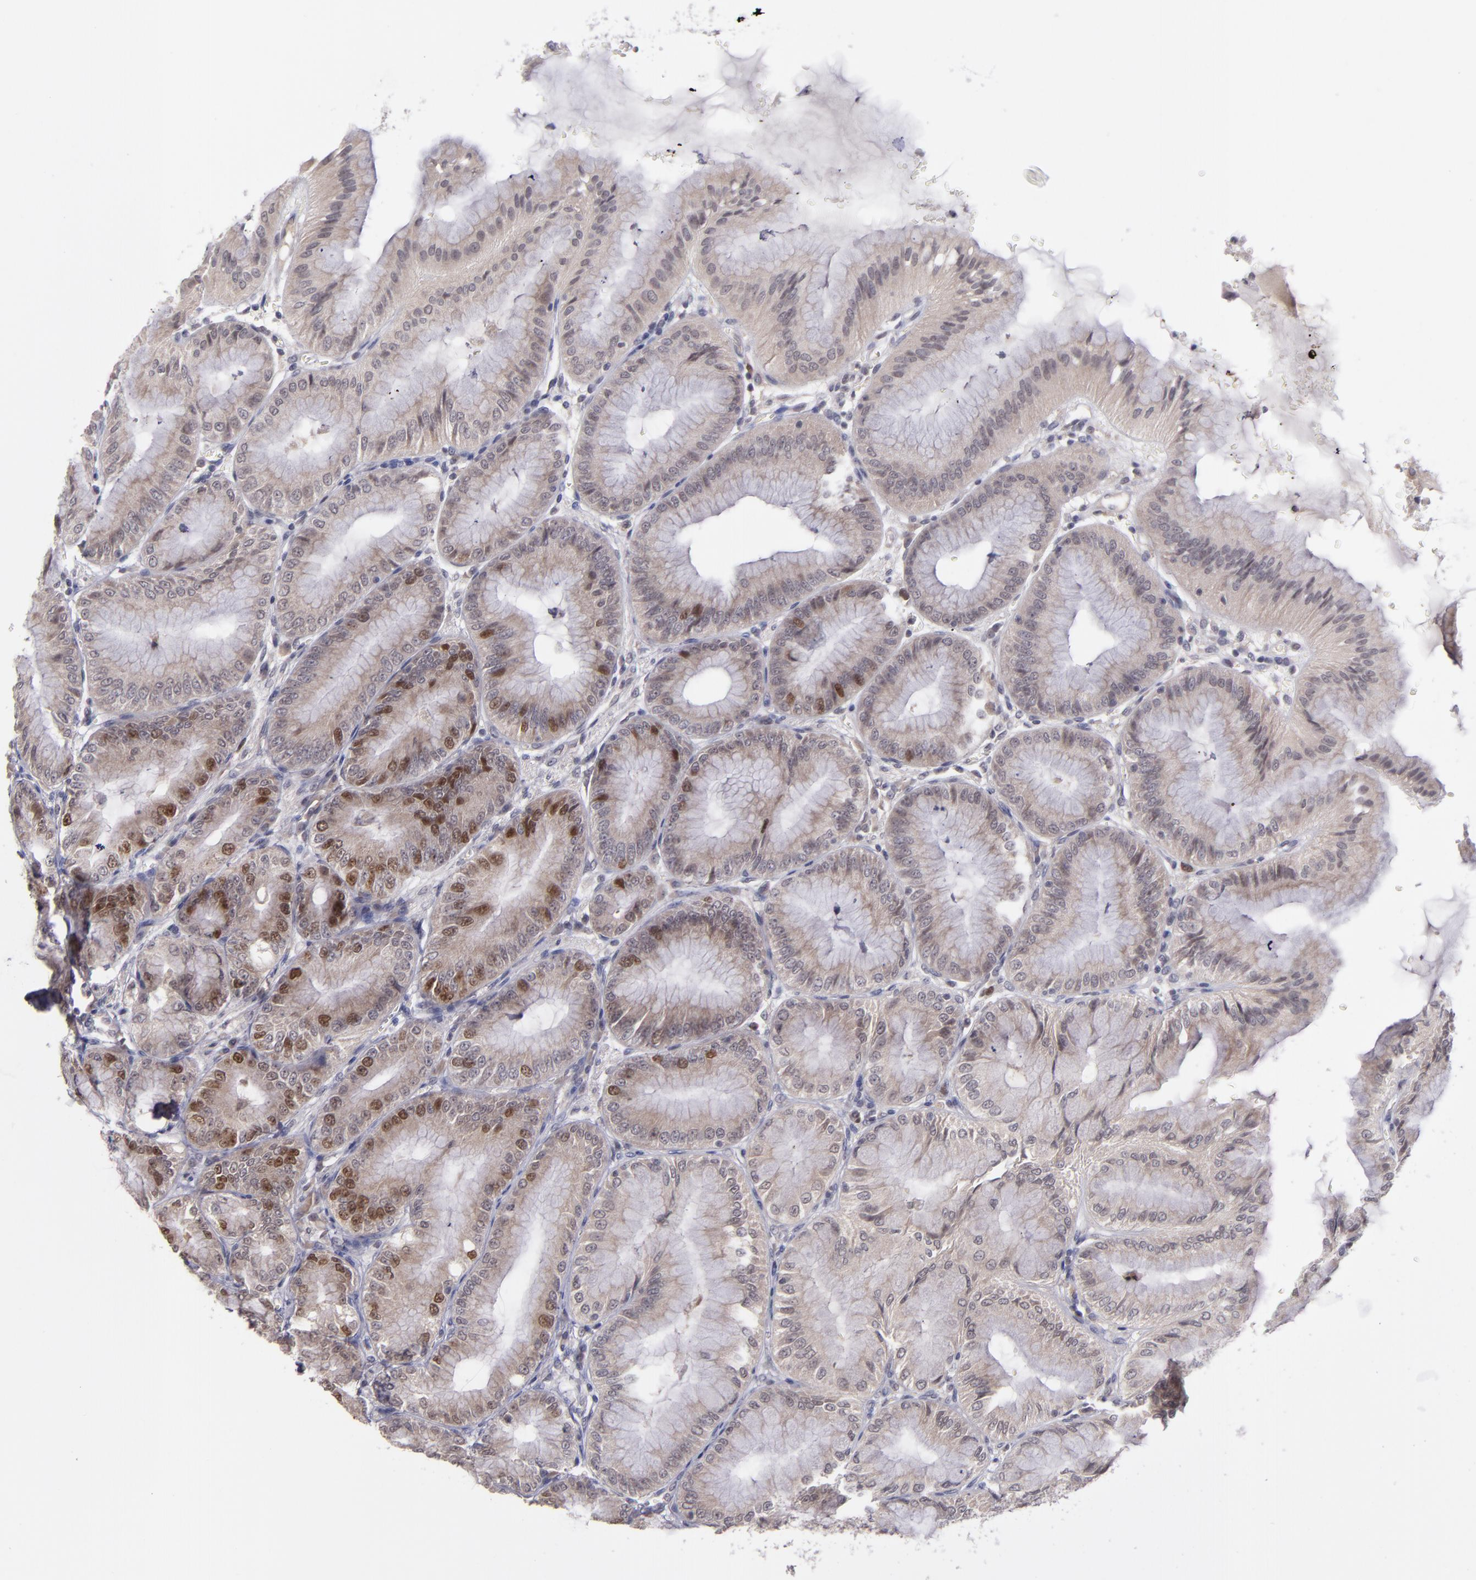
{"staining": {"intensity": "strong", "quantity": "<25%", "location": "cytoplasmic/membranous,nuclear"}, "tissue": "stomach", "cell_type": "Glandular cells", "image_type": "normal", "snomed": [{"axis": "morphology", "description": "Normal tissue, NOS"}, {"axis": "topography", "description": "Stomach, lower"}], "caption": "Glandular cells show strong cytoplasmic/membranous,nuclear positivity in approximately <25% of cells in benign stomach.", "gene": "CDC7", "patient": {"sex": "male", "age": 71}}